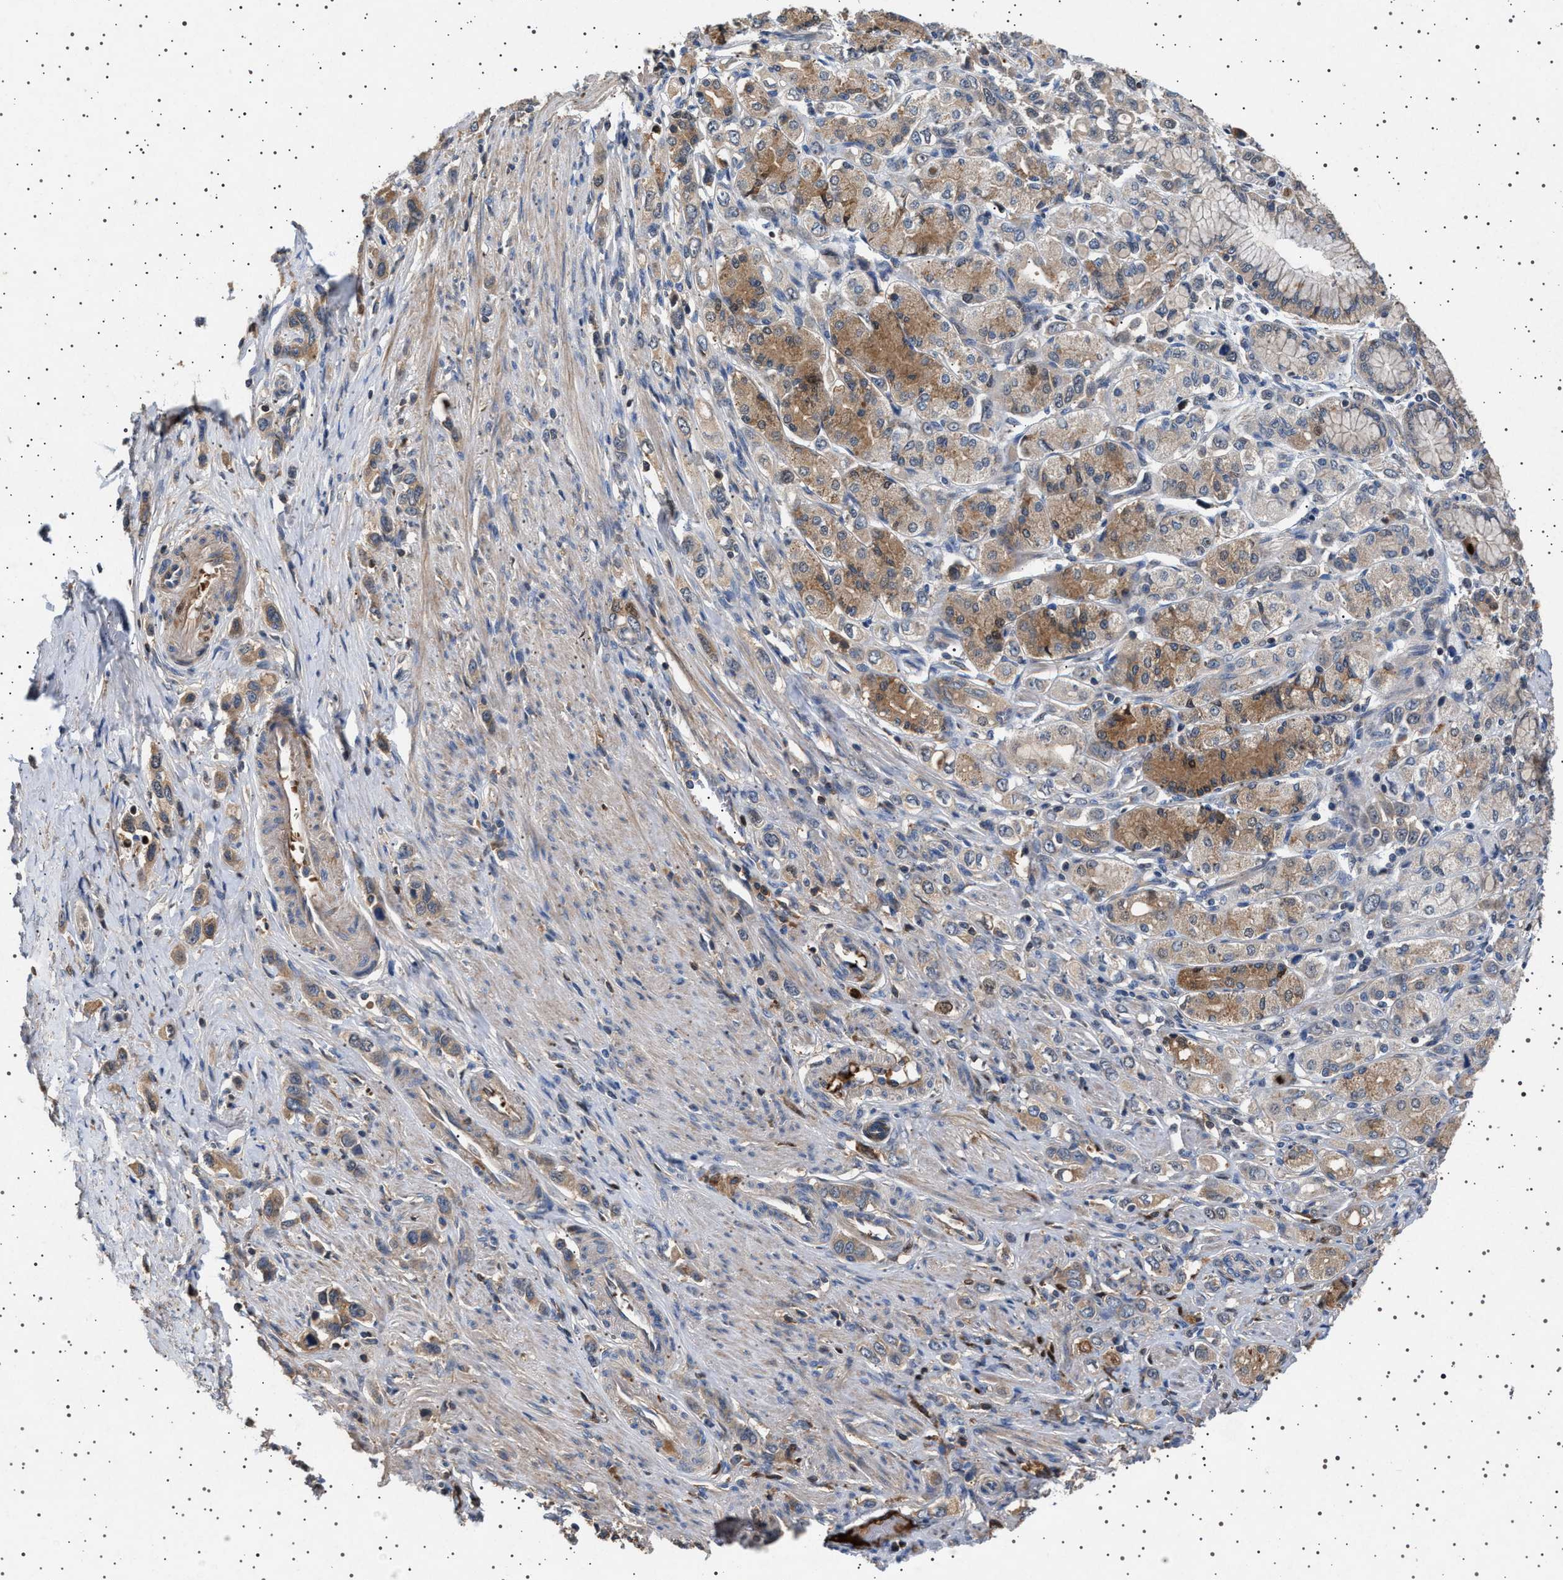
{"staining": {"intensity": "weak", "quantity": "<25%", "location": "cytoplasmic/membranous"}, "tissue": "stomach cancer", "cell_type": "Tumor cells", "image_type": "cancer", "snomed": [{"axis": "morphology", "description": "Adenocarcinoma, NOS"}, {"axis": "topography", "description": "Stomach"}], "caption": "Immunohistochemistry of human stomach adenocarcinoma exhibits no staining in tumor cells. (IHC, brightfield microscopy, high magnification).", "gene": "FICD", "patient": {"sex": "female", "age": 65}}